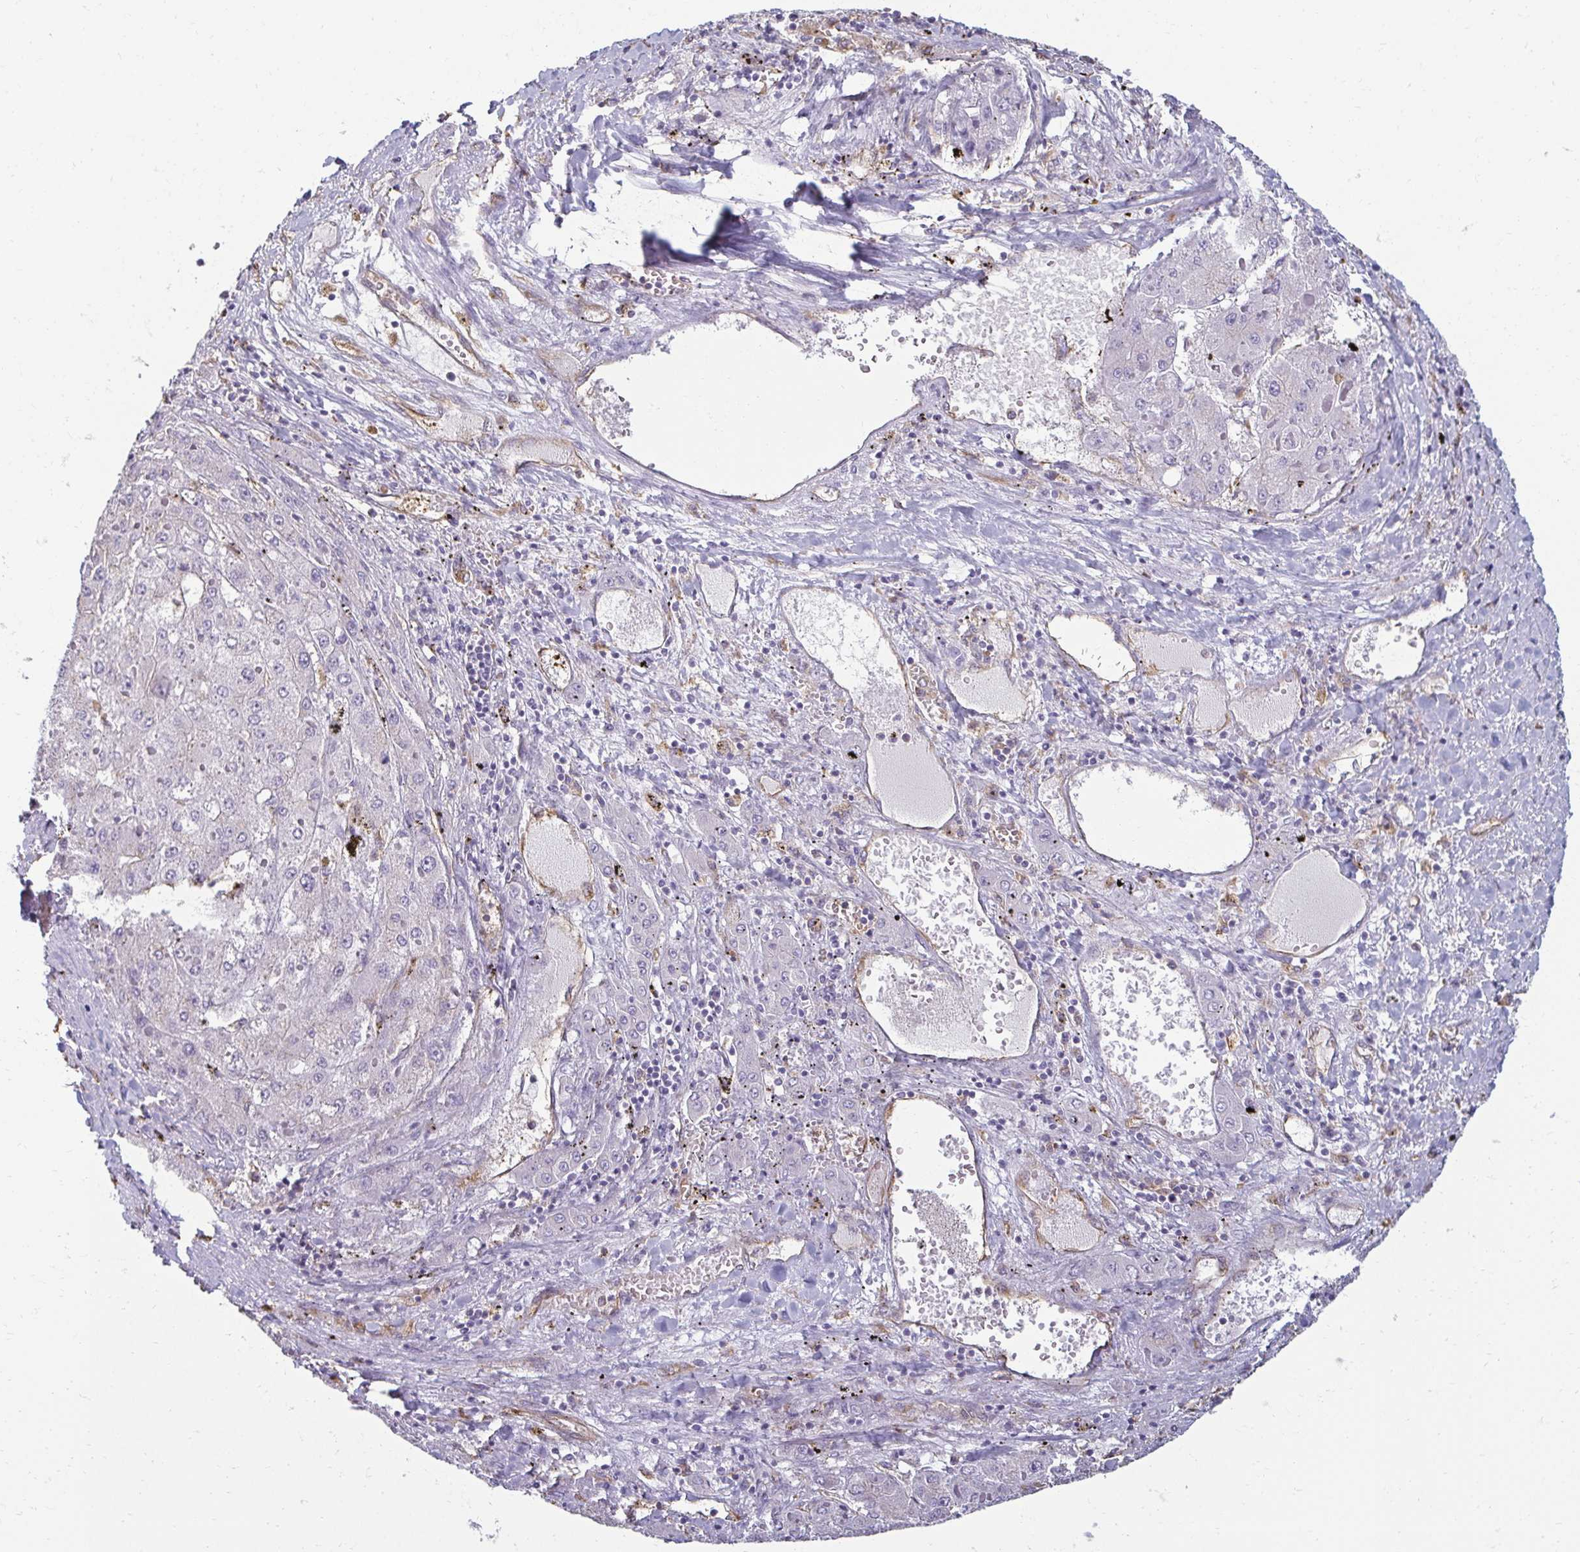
{"staining": {"intensity": "negative", "quantity": "none", "location": "none"}, "tissue": "liver cancer", "cell_type": "Tumor cells", "image_type": "cancer", "snomed": [{"axis": "morphology", "description": "Carcinoma, Hepatocellular, NOS"}, {"axis": "topography", "description": "Liver"}], "caption": "Protein analysis of liver cancer (hepatocellular carcinoma) reveals no significant positivity in tumor cells.", "gene": "PDE2A", "patient": {"sex": "female", "age": 73}}